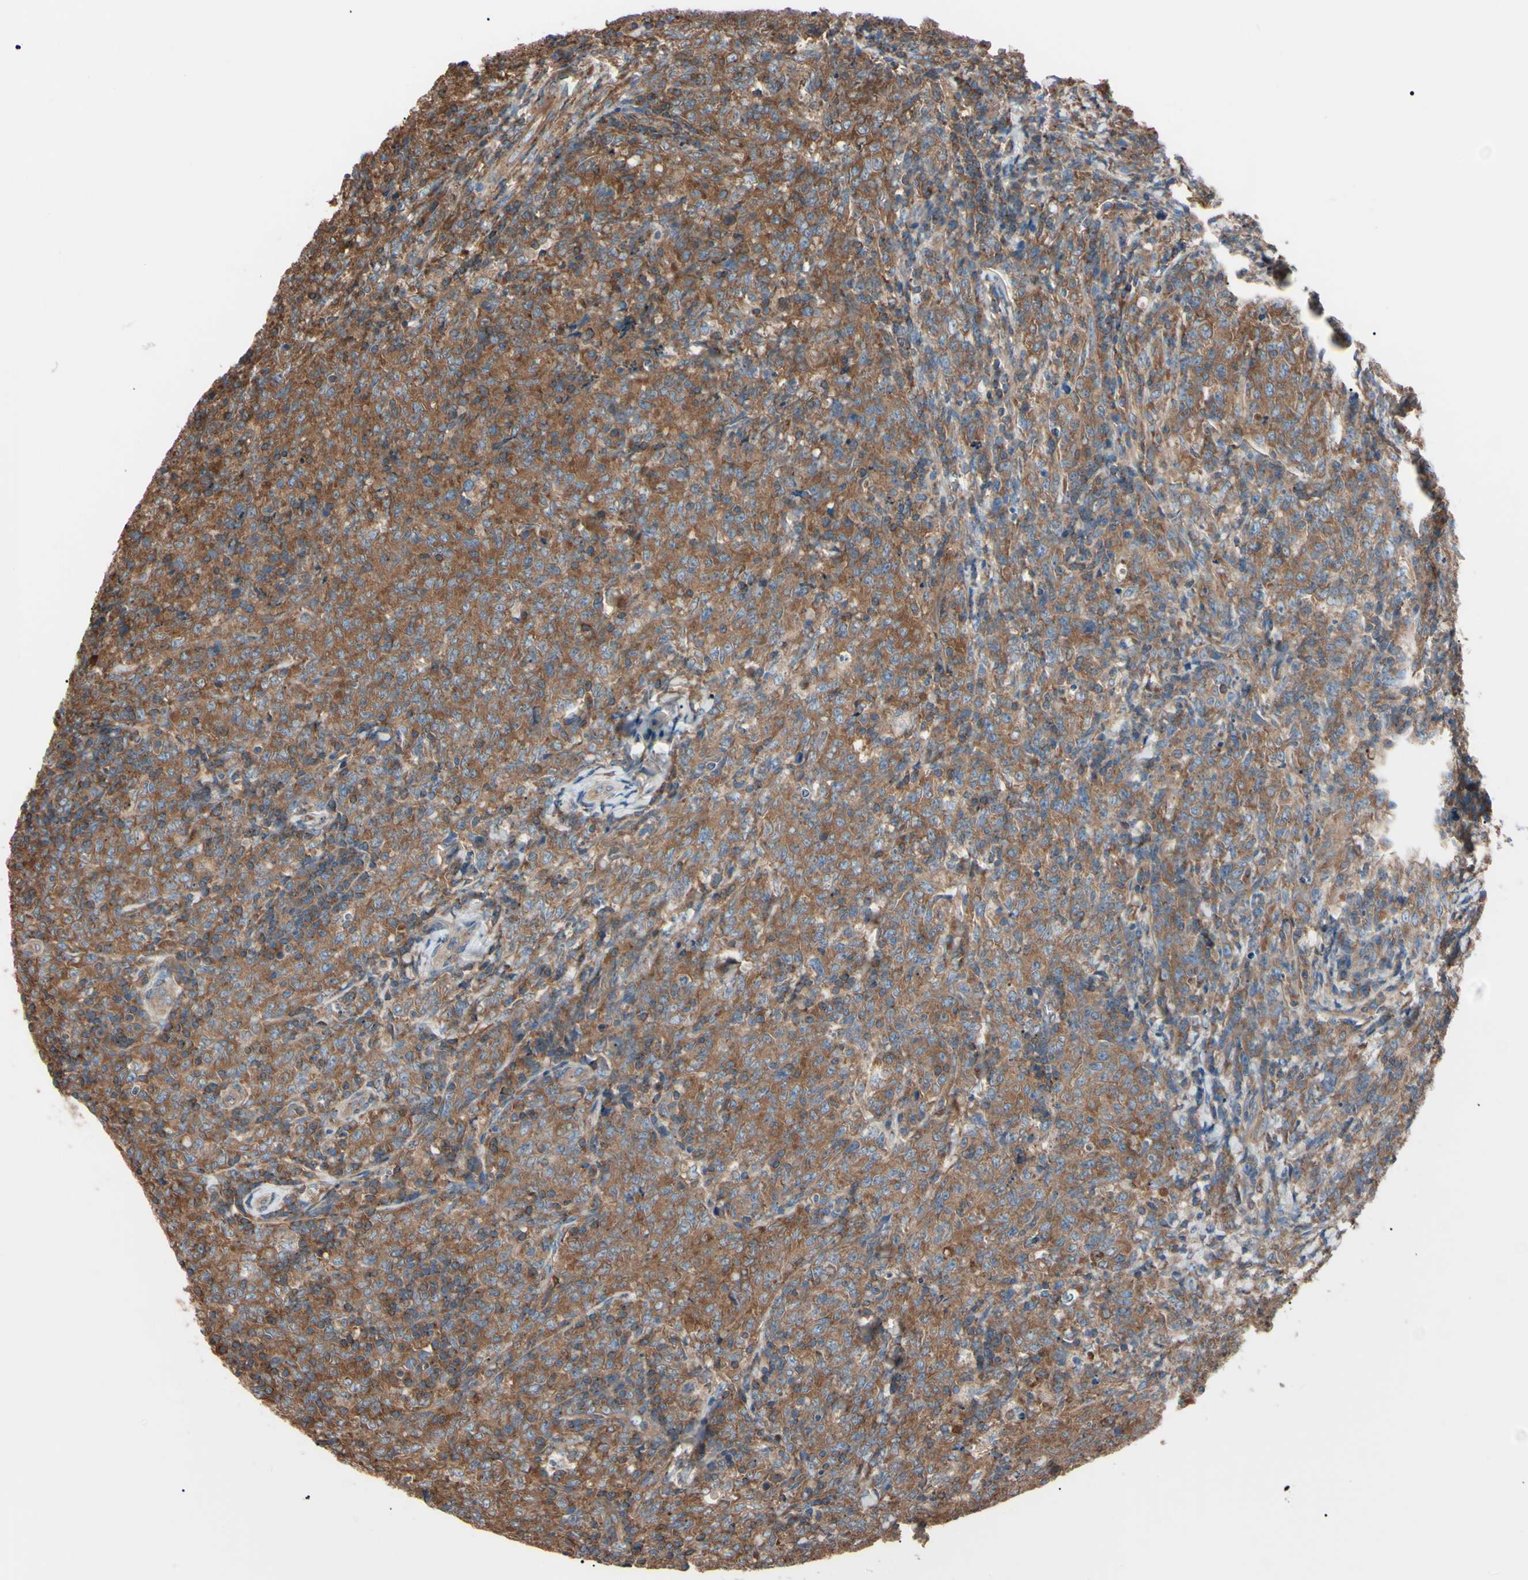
{"staining": {"intensity": "moderate", "quantity": ">75%", "location": "cytoplasmic/membranous"}, "tissue": "lymphoma", "cell_type": "Tumor cells", "image_type": "cancer", "snomed": [{"axis": "morphology", "description": "Malignant lymphoma, non-Hodgkin's type, High grade"}, {"axis": "topography", "description": "Tonsil"}], "caption": "IHC image of neoplastic tissue: malignant lymphoma, non-Hodgkin's type (high-grade) stained using immunohistochemistry (IHC) demonstrates medium levels of moderate protein expression localized specifically in the cytoplasmic/membranous of tumor cells, appearing as a cytoplasmic/membranous brown color.", "gene": "PRKACA", "patient": {"sex": "female", "age": 36}}